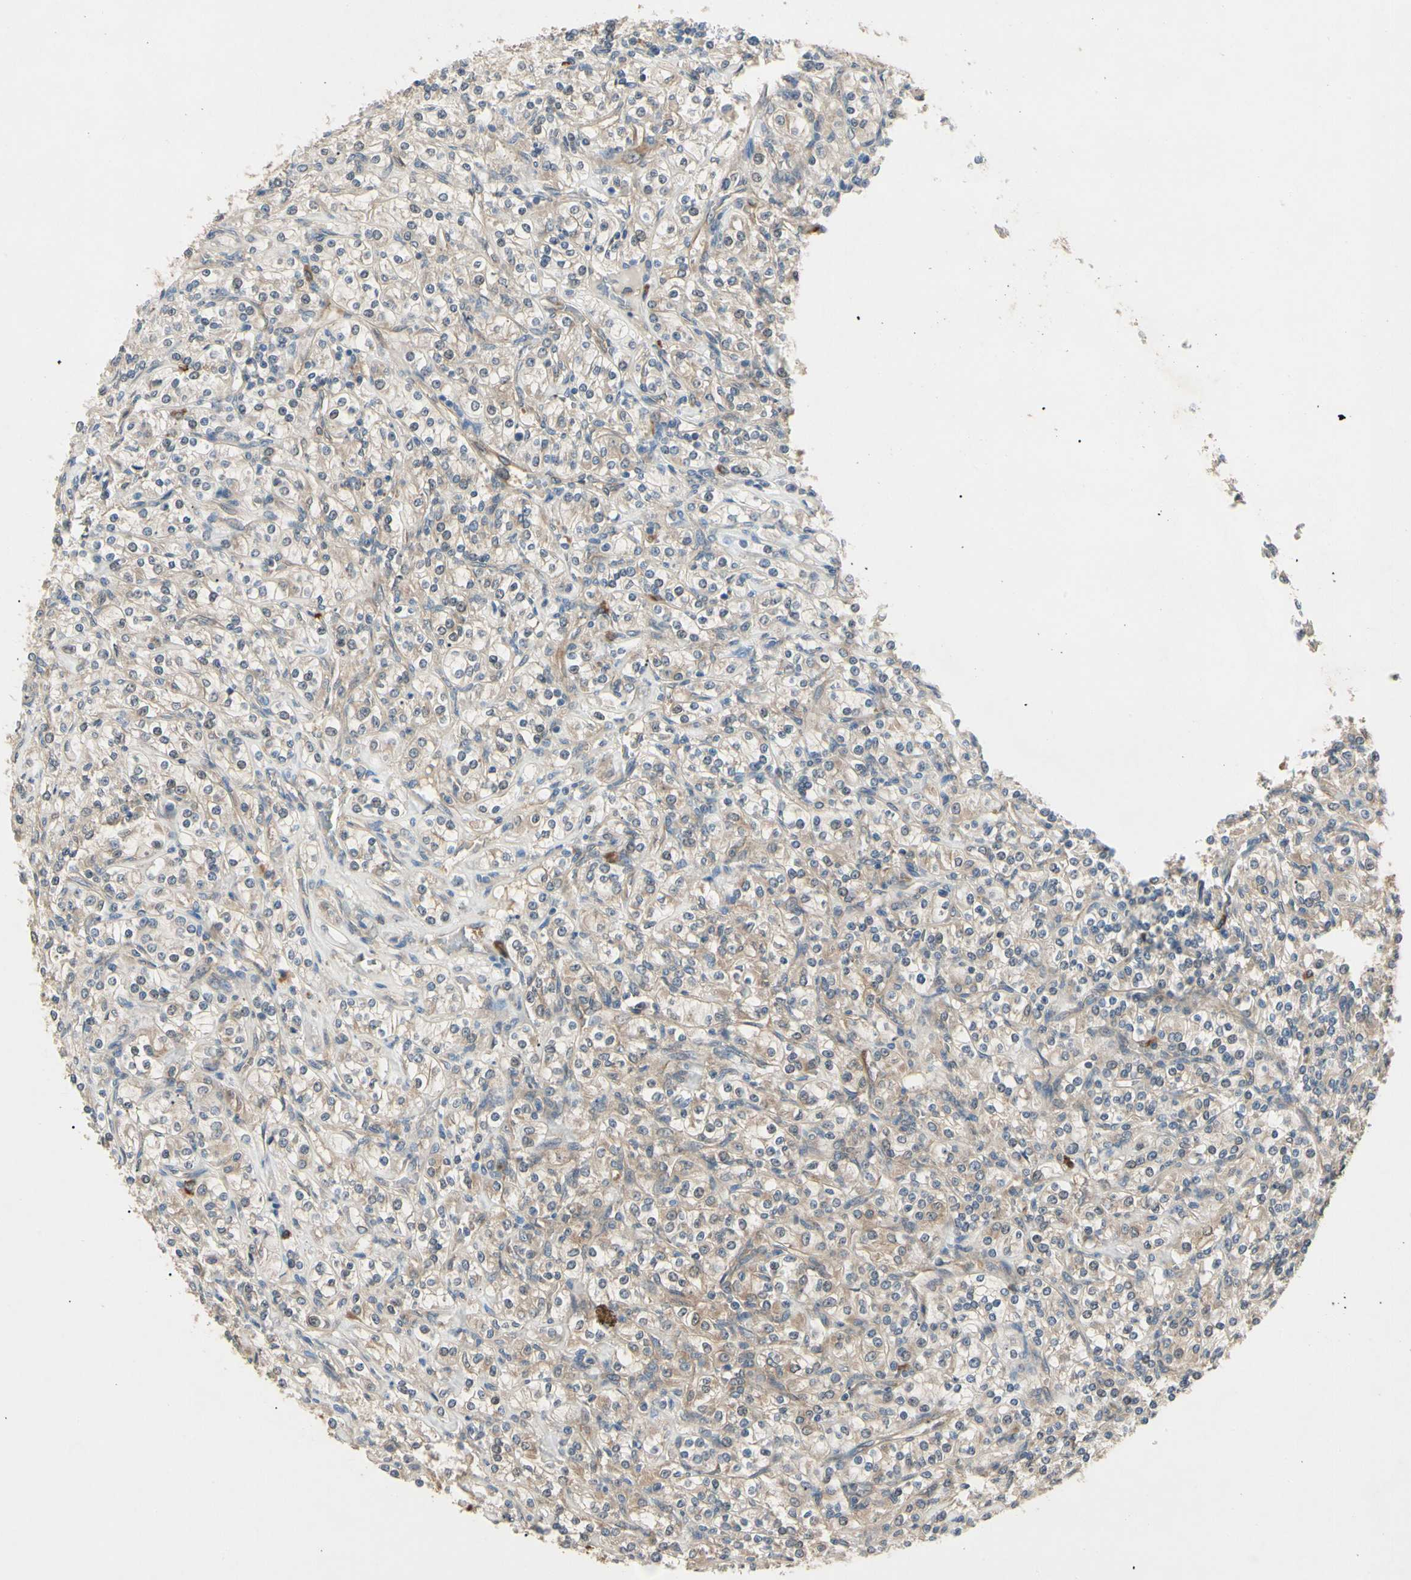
{"staining": {"intensity": "moderate", "quantity": ">75%", "location": "cytoplasmic/membranous"}, "tissue": "renal cancer", "cell_type": "Tumor cells", "image_type": "cancer", "snomed": [{"axis": "morphology", "description": "Adenocarcinoma, NOS"}, {"axis": "topography", "description": "Kidney"}], "caption": "Immunohistochemistry (IHC) of renal cancer shows medium levels of moderate cytoplasmic/membranous expression in approximately >75% of tumor cells. Ihc stains the protein in brown and the nuclei are stained blue.", "gene": "NME1-NME2", "patient": {"sex": "male", "age": 77}}